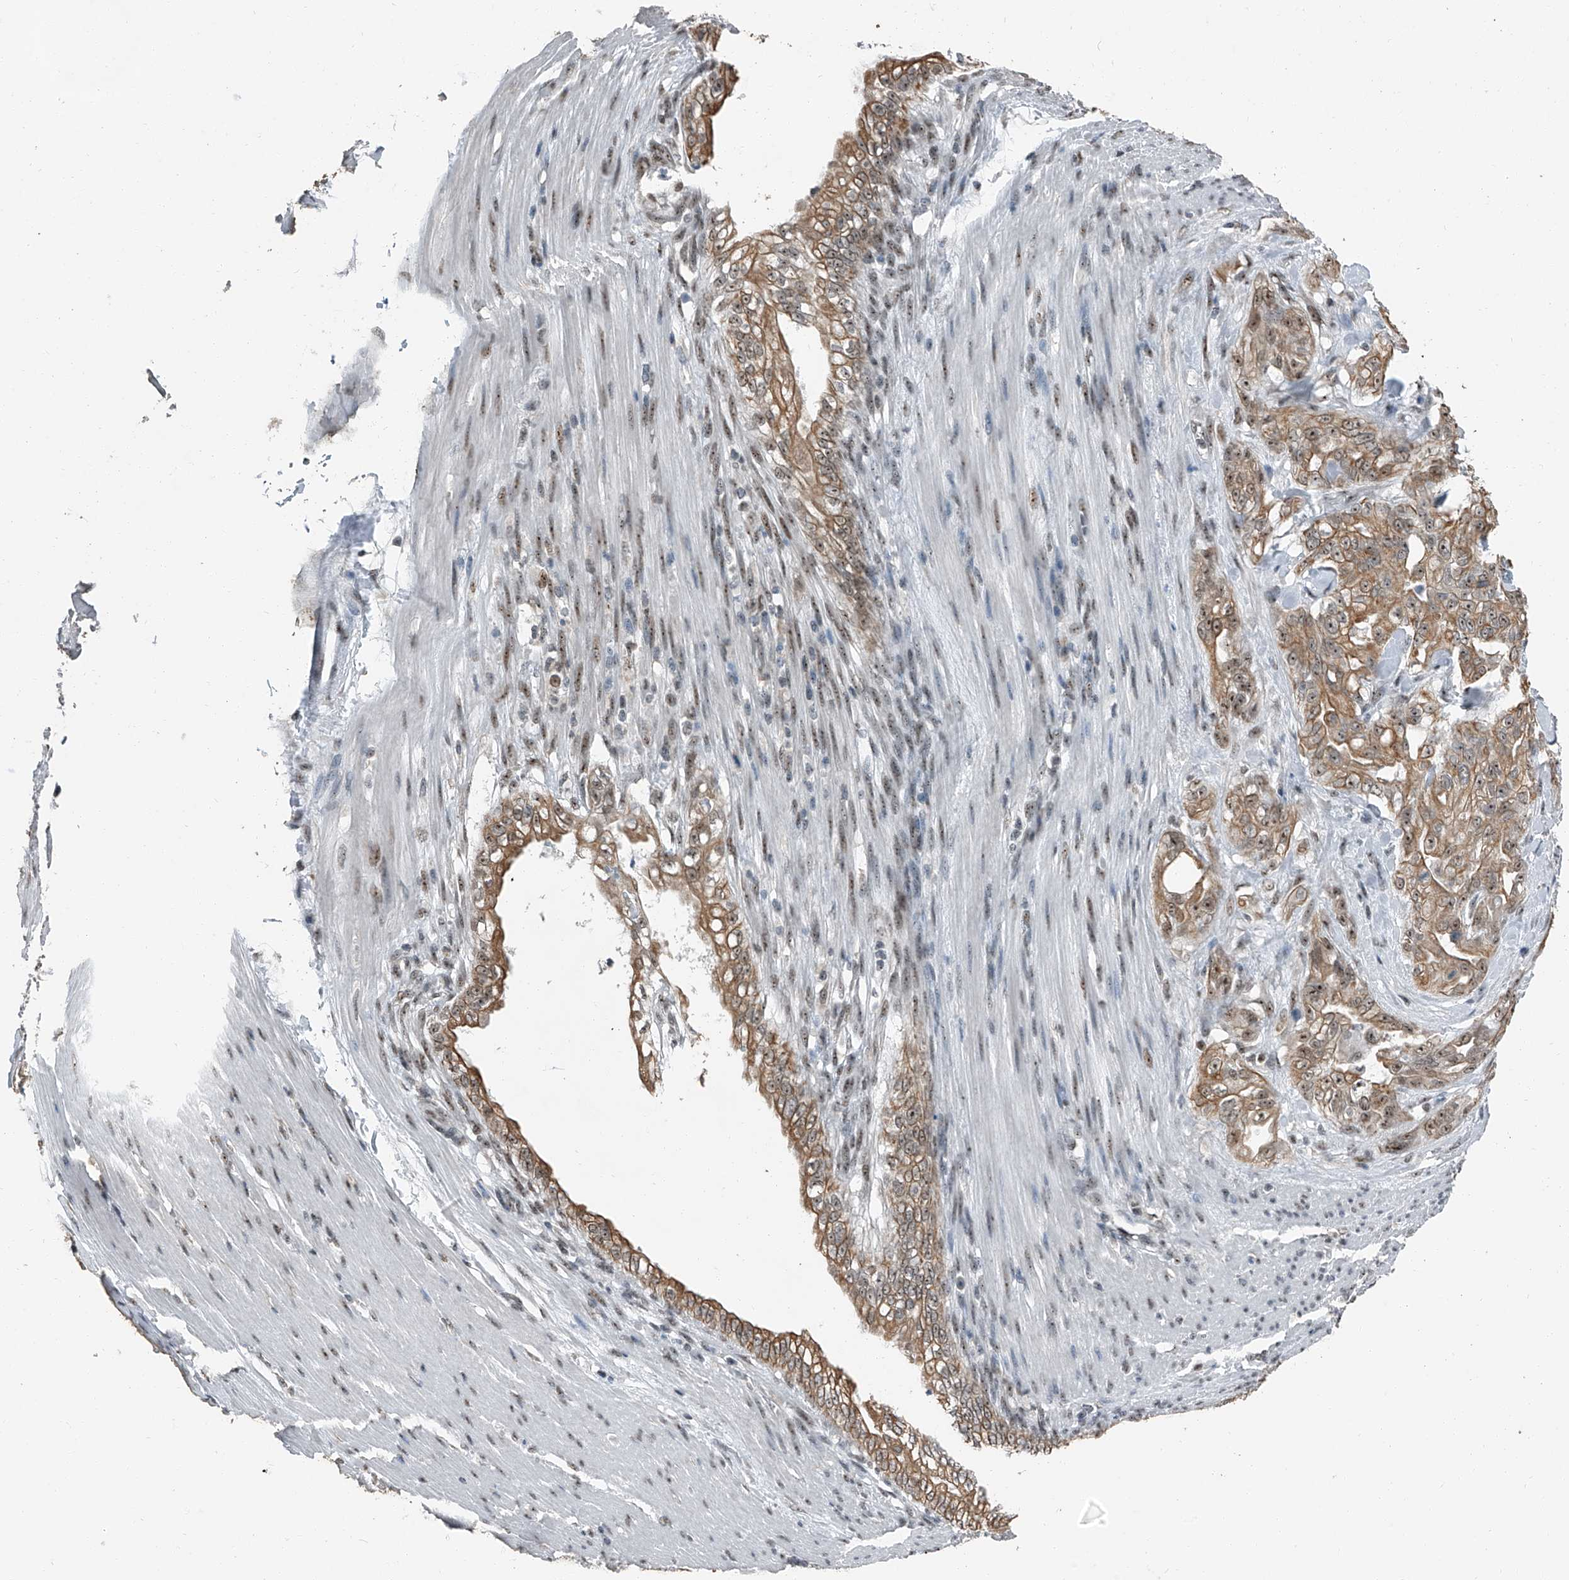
{"staining": {"intensity": "moderate", "quantity": ">75%", "location": "cytoplasmic/membranous,nuclear"}, "tissue": "pancreatic cancer", "cell_type": "Tumor cells", "image_type": "cancer", "snomed": [{"axis": "morphology", "description": "Normal tissue, NOS"}, {"axis": "topography", "description": "Pancreas"}], "caption": "A medium amount of moderate cytoplasmic/membranous and nuclear expression is present in approximately >75% of tumor cells in pancreatic cancer tissue.", "gene": "TCOF1", "patient": {"sex": "male", "age": 42}}